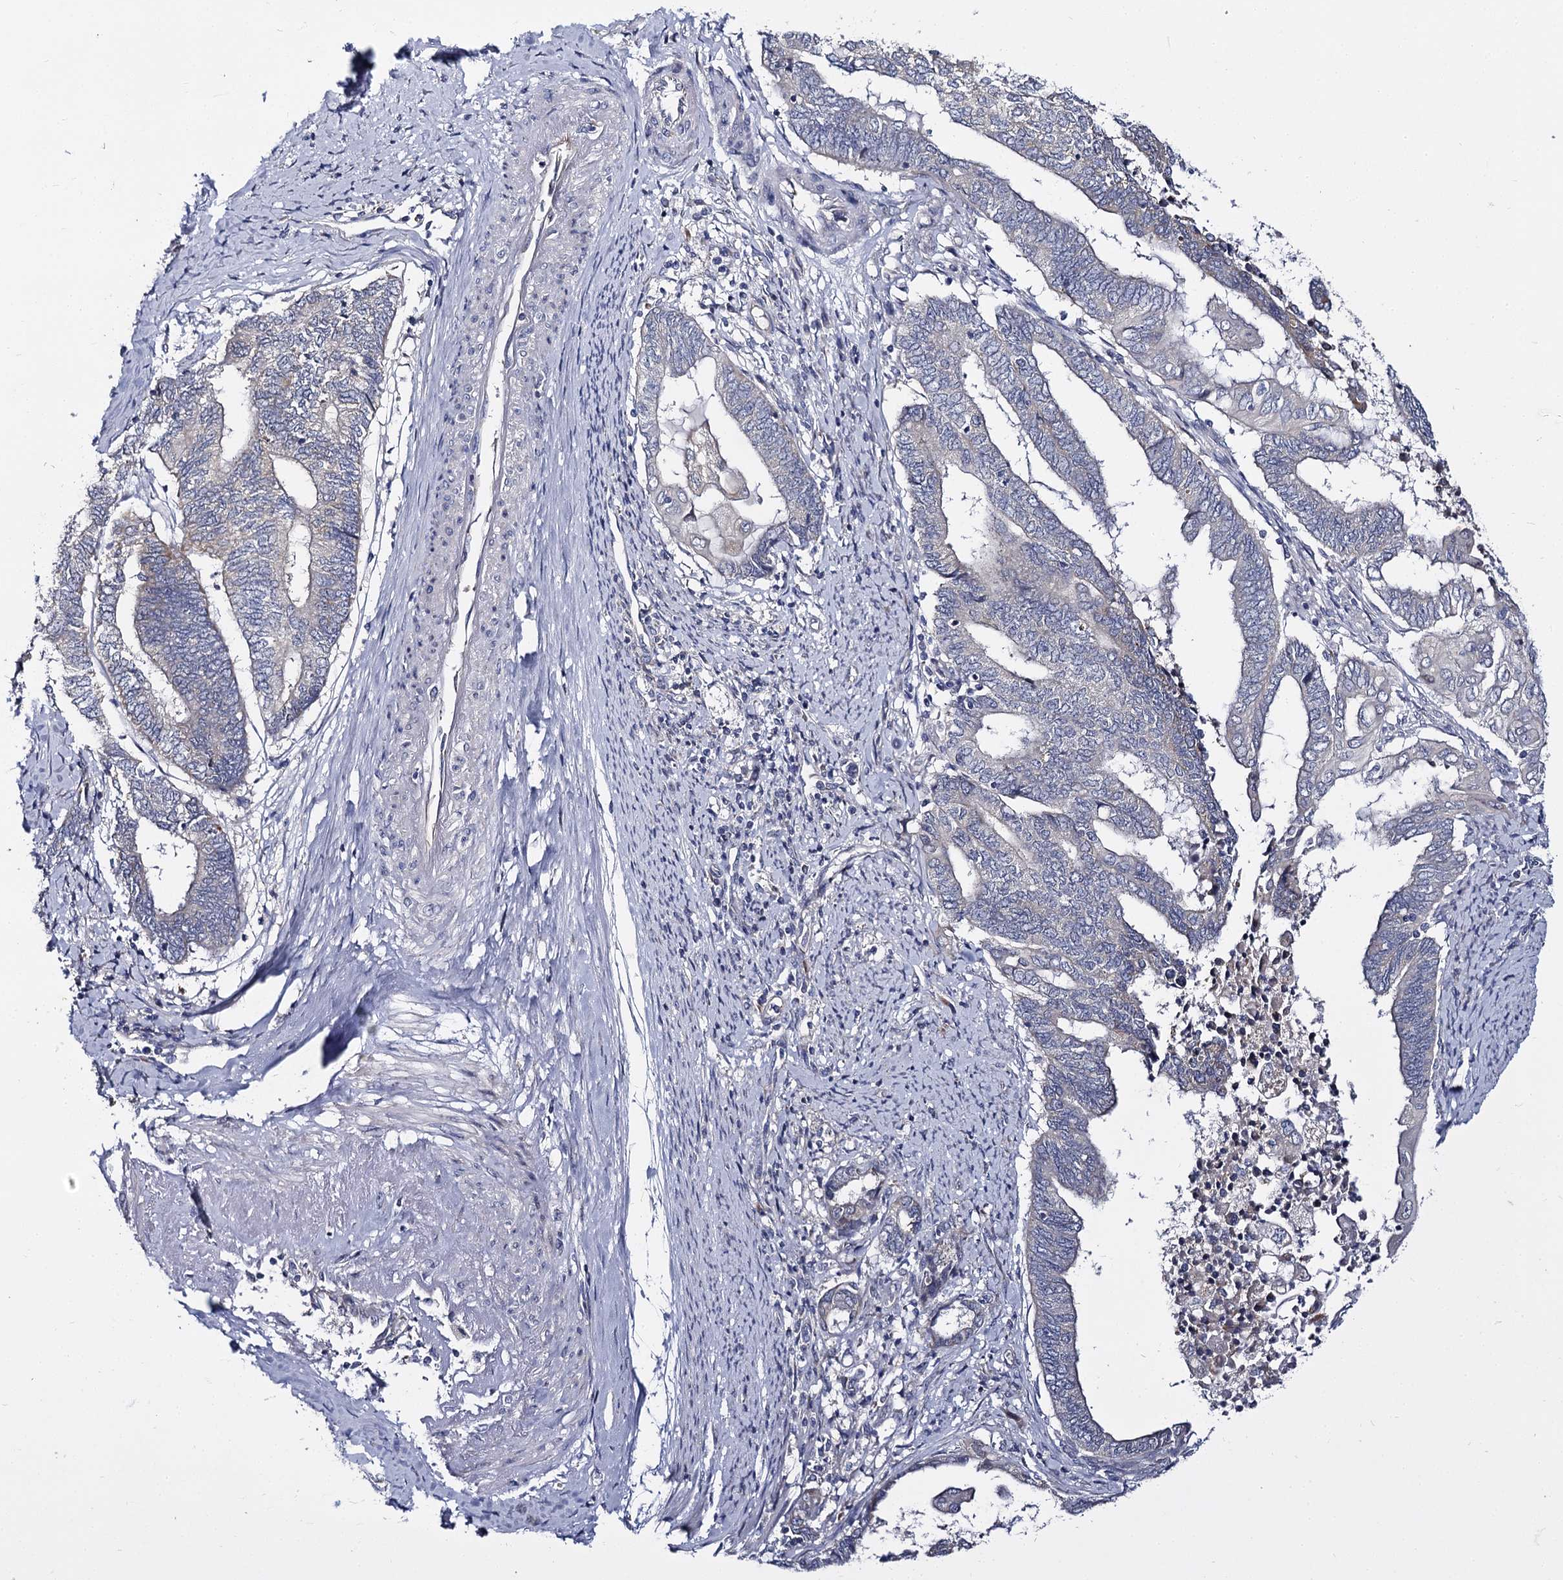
{"staining": {"intensity": "negative", "quantity": "none", "location": "none"}, "tissue": "endometrial cancer", "cell_type": "Tumor cells", "image_type": "cancer", "snomed": [{"axis": "morphology", "description": "Adenocarcinoma, NOS"}, {"axis": "topography", "description": "Uterus"}, {"axis": "topography", "description": "Endometrium"}], "caption": "The micrograph shows no staining of tumor cells in endometrial cancer (adenocarcinoma). The staining is performed using DAB (3,3'-diaminobenzidine) brown chromogen with nuclei counter-stained in using hematoxylin.", "gene": "PANX2", "patient": {"sex": "female", "age": 70}}